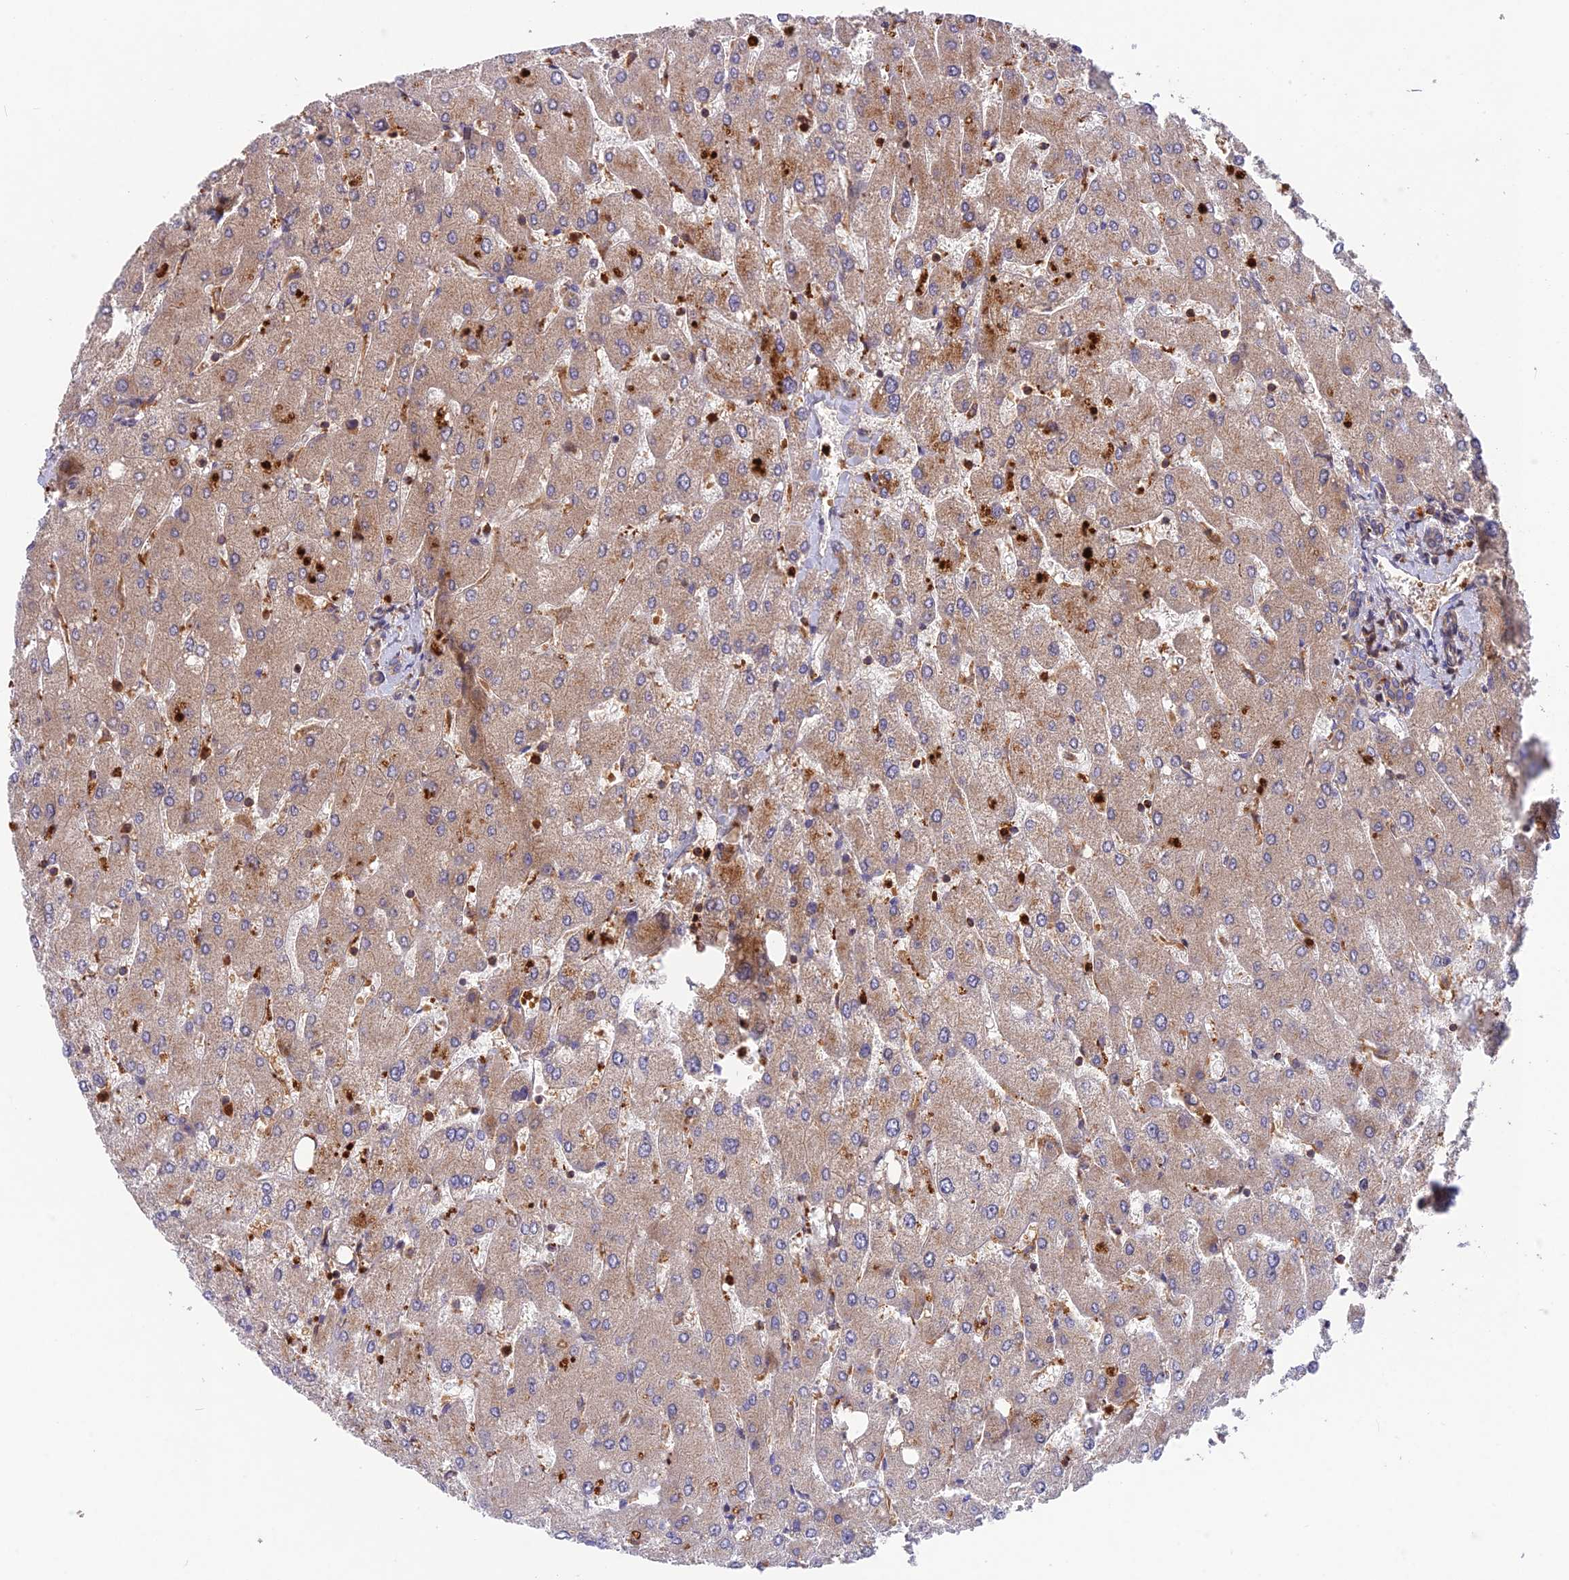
{"staining": {"intensity": "weak", "quantity": "25%-75%", "location": "cytoplasmic/membranous"}, "tissue": "liver", "cell_type": "Cholangiocytes", "image_type": "normal", "snomed": [{"axis": "morphology", "description": "Normal tissue, NOS"}, {"axis": "topography", "description": "Liver"}], "caption": "Protein staining displays weak cytoplasmic/membranous staining in approximately 25%-75% of cholangiocytes in normal liver. The staining was performed using DAB, with brown indicating positive protein expression. Nuclei are stained blue with hematoxylin.", "gene": "CPNE7", "patient": {"sex": "male", "age": 55}}